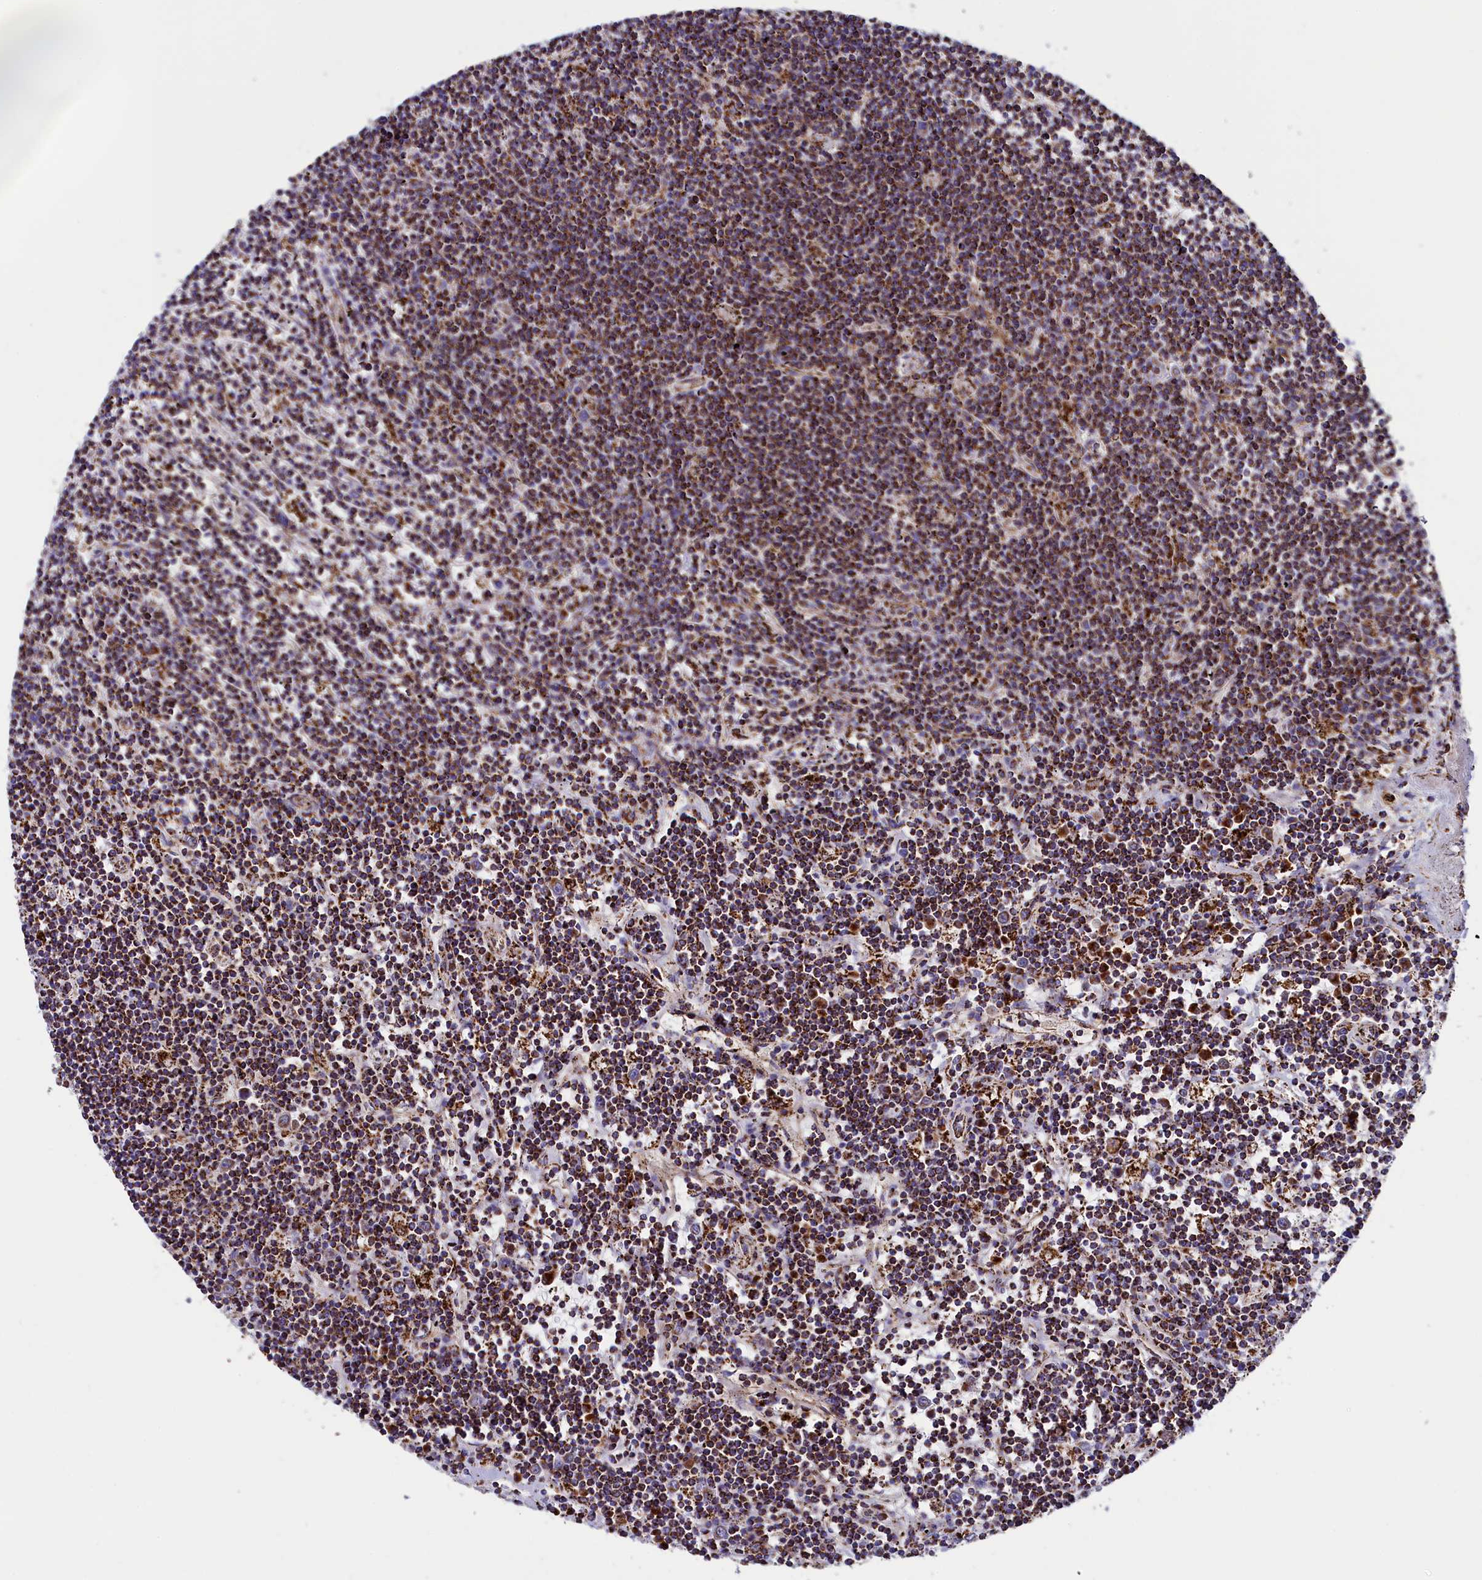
{"staining": {"intensity": "strong", "quantity": ">75%", "location": "cytoplasmic/membranous"}, "tissue": "lymphoma", "cell_type": "Tumor cells", "image_type": "cancer", "snomed": [{"axis": "morphology", "description": "Malignant lymphoma, non-Hodgkin's type, Low grade"}, {"axis": "topography", "description": "Spleen"}], "caption": "Approximately >75% of tumor cells in lymphoma reveal strong cytoplasmic/membranous protein staining as visualized by brown immunohistochemical staining.", "gene": "SLC39A3", "patient": {"sex": "male", "age": 76}}